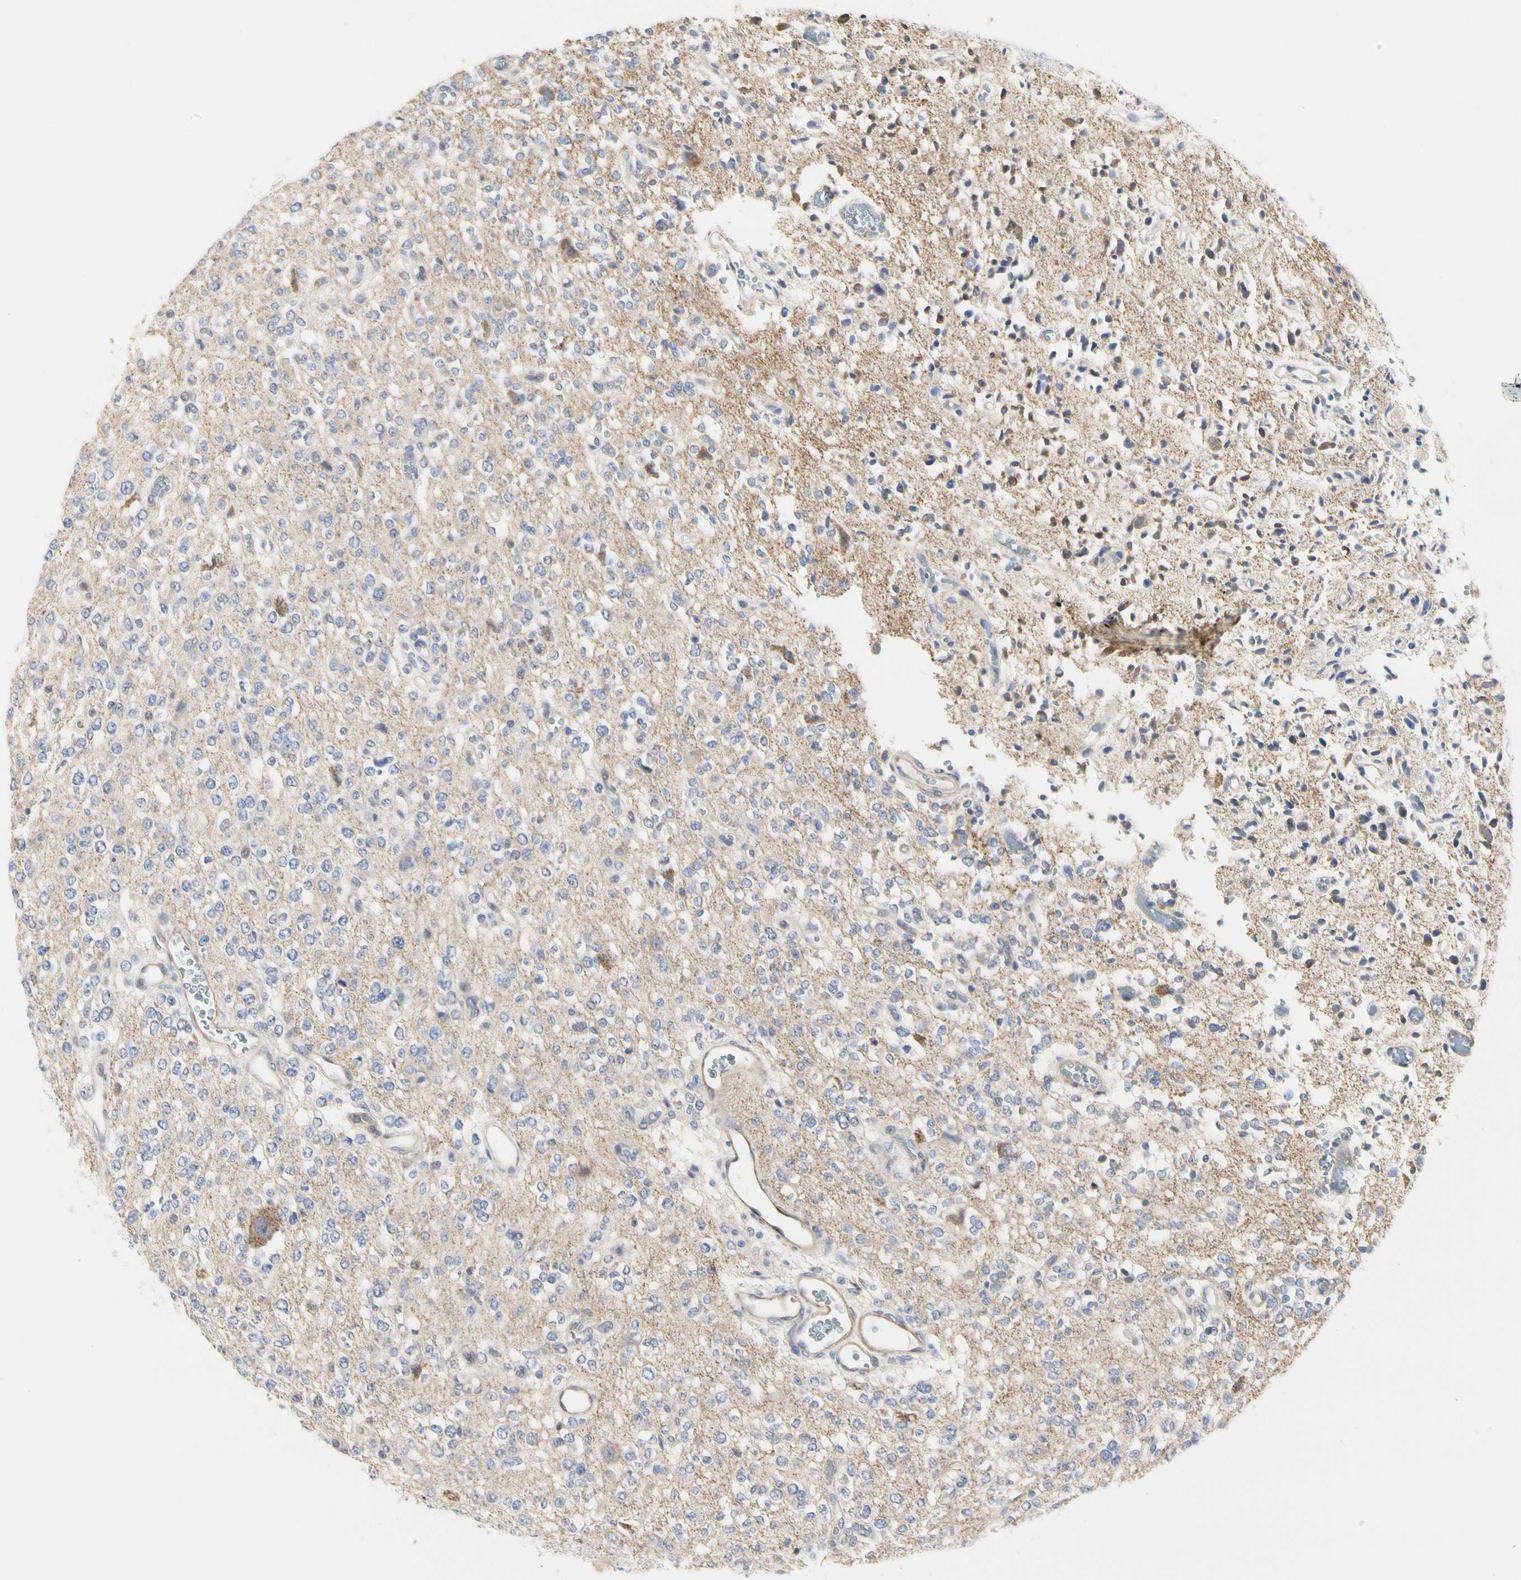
{"staining": {"intensity": "moderate", "quantity": "<25%", "location": "cytoplasmic/membranous"}, "tissue": "glioma", "cell_type": "Tumor cells", "image_type": "cancer", "snomed": [{"axis": "morphology", "description": "Glioma, malignant, Low grade"}, {"axis": "topography", "description": "Brain"}], "caption": "The immunohistochemical stain labels moderate cytoplasmic/membranous positivity in tumor cells of glioma tissue.", "gene": "SHANK2", "patient": {"sex": "male", "age": 38}}